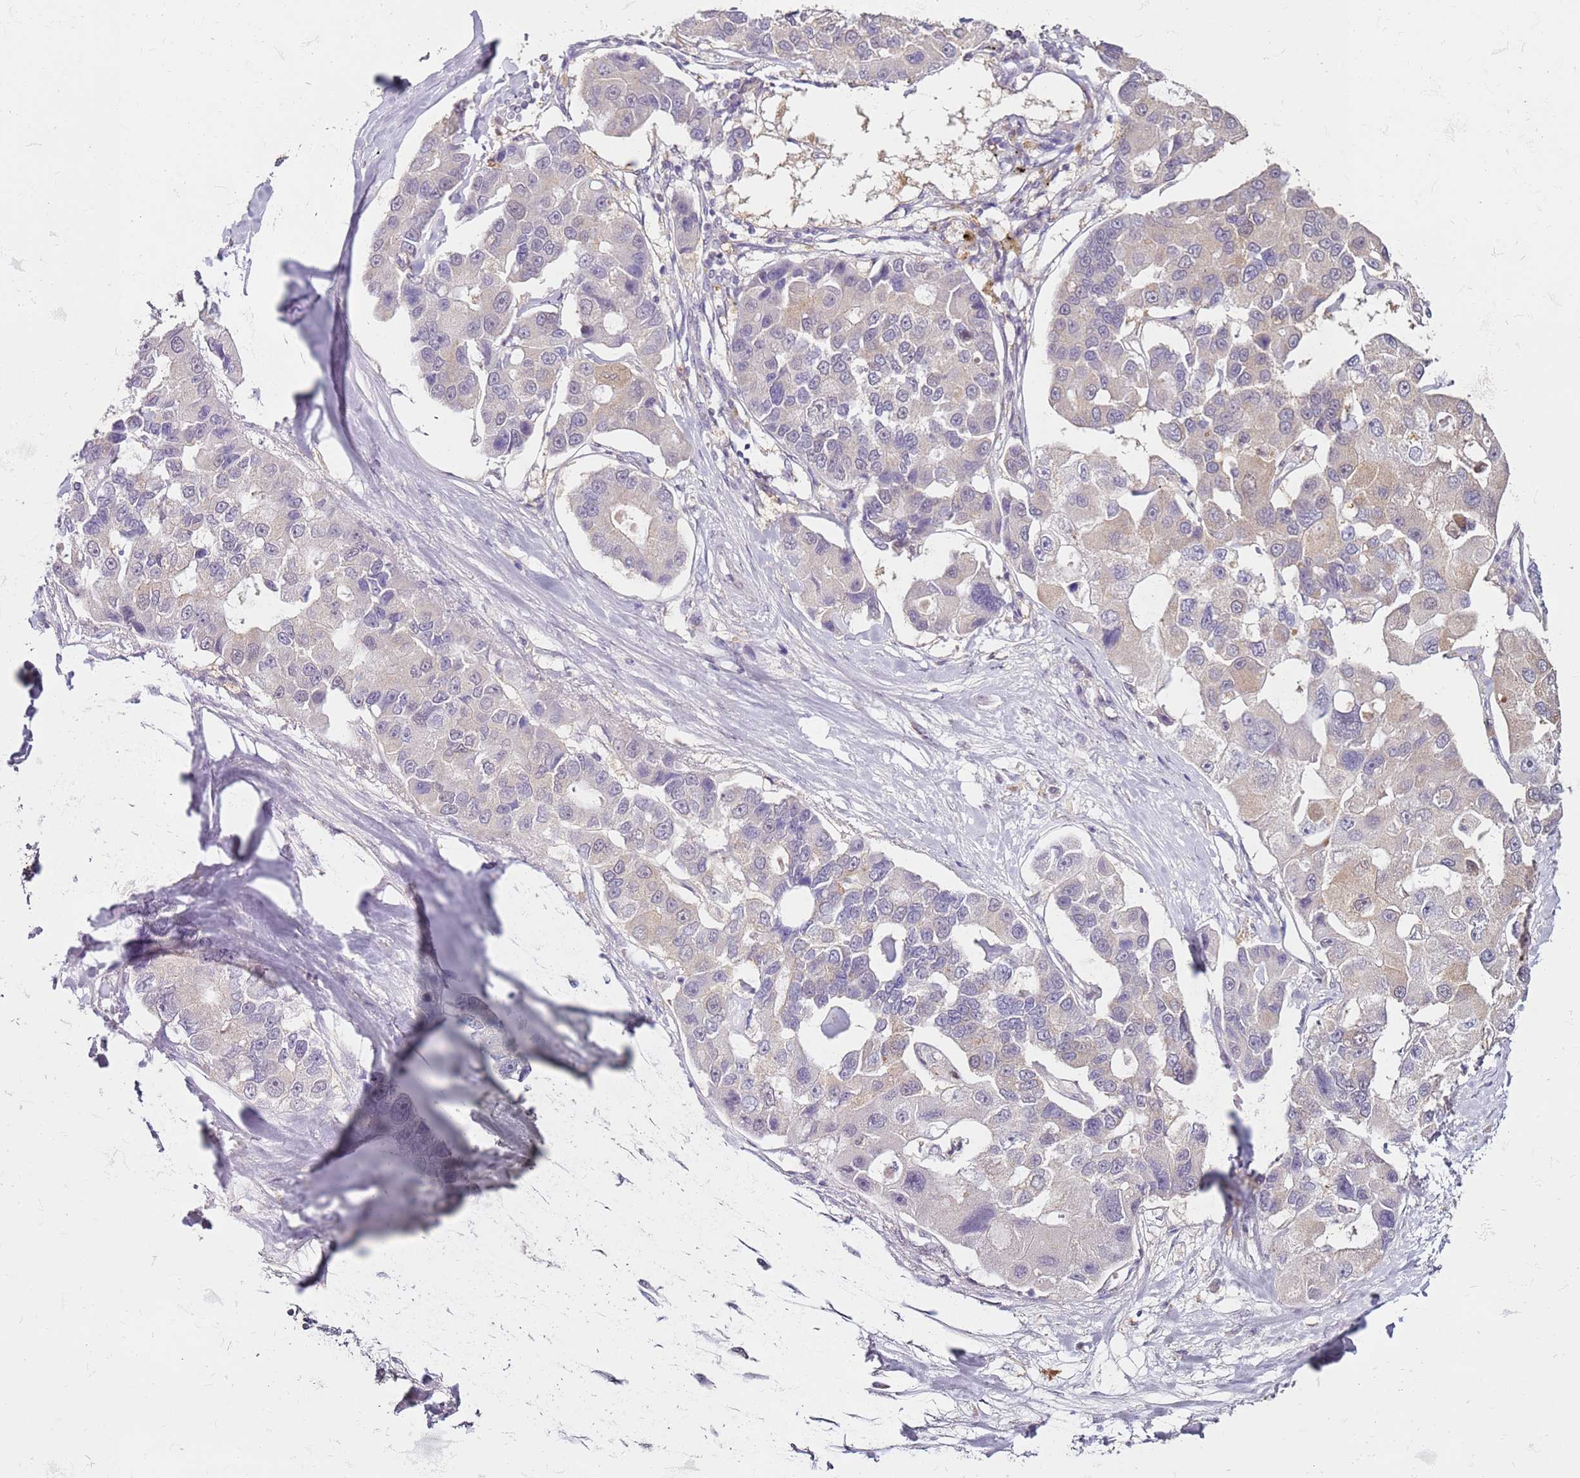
{"staining": {"intensity": "negative", "quantity": "none", "location": "none"}, "tissue": "lung cancer", "cell_type": "Tumor cells", "image_type": "cancer", "snomed": [{"axis": "morphology", "description": "Adenocarcinoma, NOS"}, {"axis": "topography", "description": "Lung"}], "caption": "Histopathology image shows no protein staining in tumor cells of adenocarcinoma (lung) tissue.", "gene": "MDH1", "patient": {"sex": "female", "age": 54}}